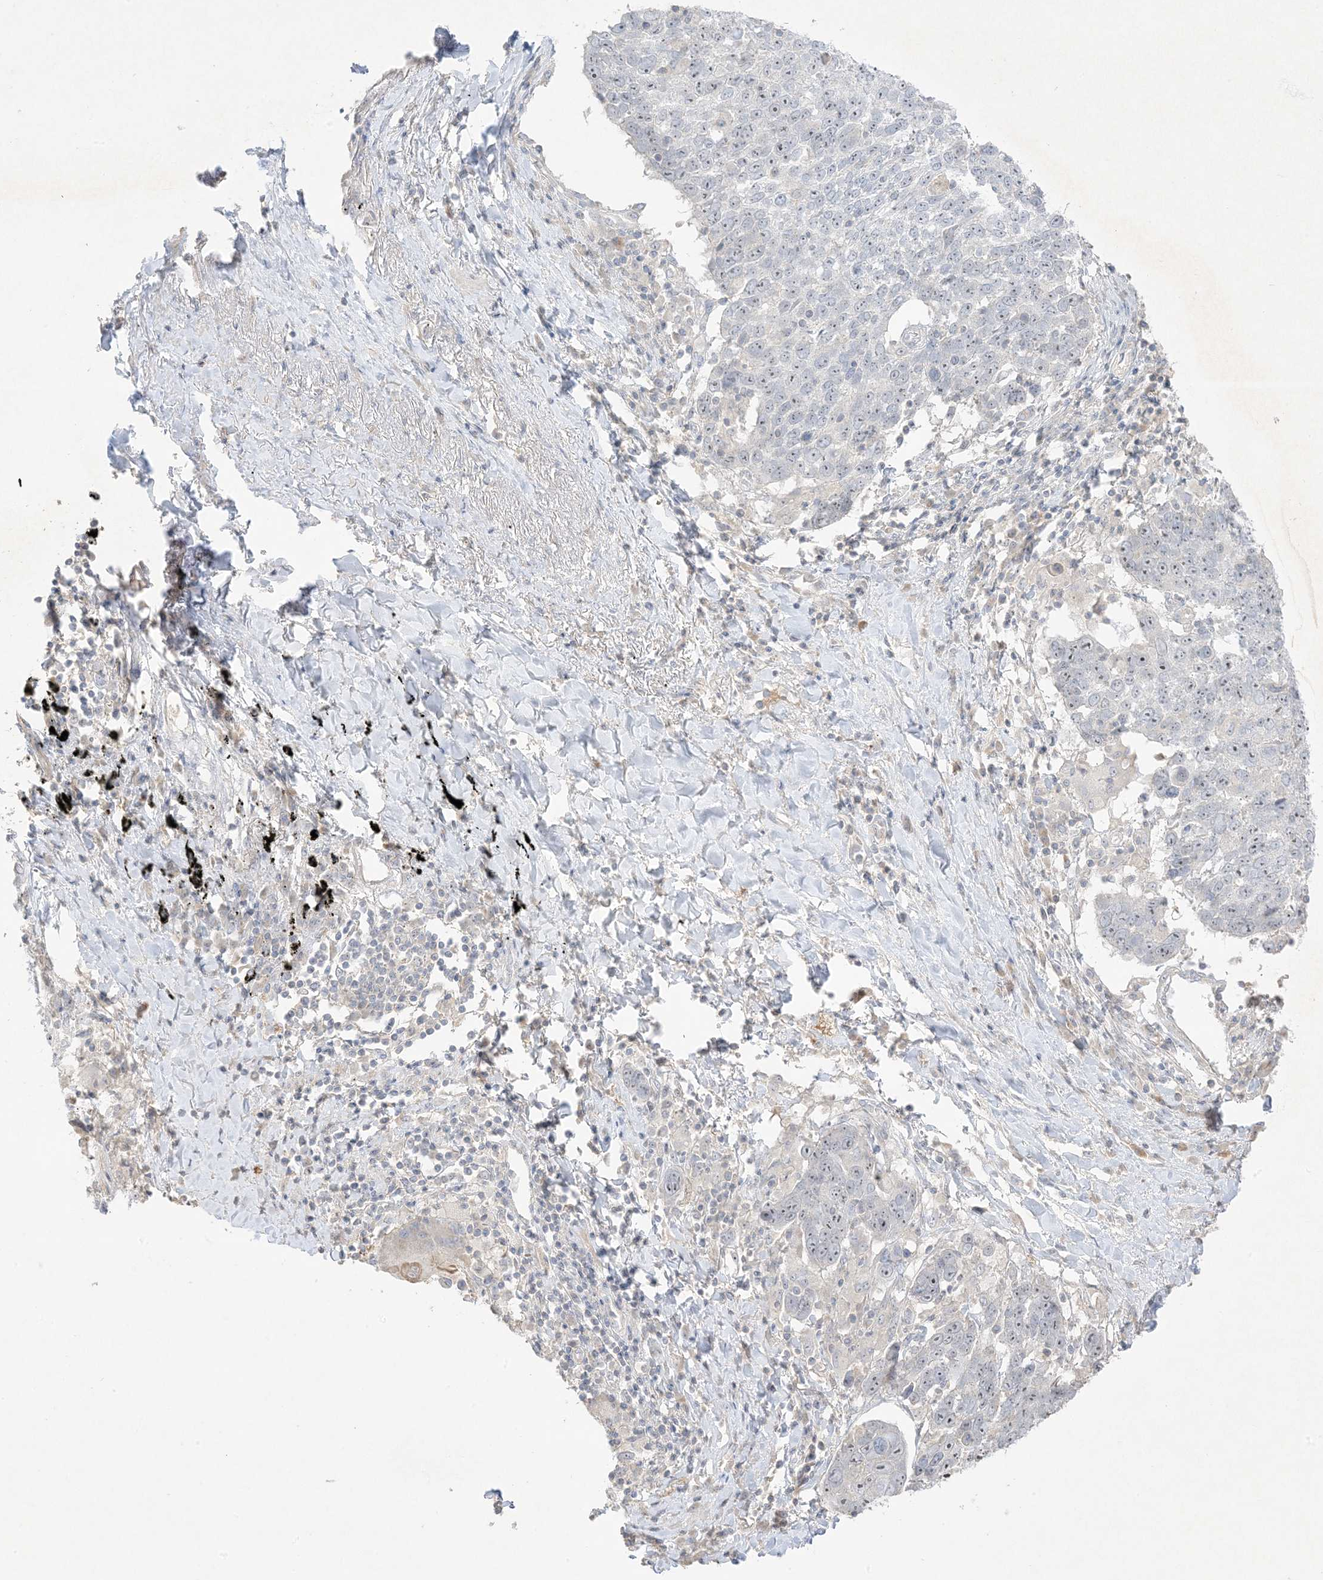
{"staining": {"intensity": "weak", "quantity": ">75%", "location": "nuclear"}, "tissue": "lung cancer", "cell_type": "Tumor cells", "image_type": "cancer", "snomed": [{"axis": "morphology", "description": "Squamous cell carcinoma, NOS"}, {"axis": "topography", "description": "Lung"}], "caption": "A low amount of weak nuclear staining is appreciated in approximately >75% of tumor cells in lung cancer (squamous cell carcinoma) tissue.", "gene": "ETAA1", "patient": {"sex": "male", "age": 66}}